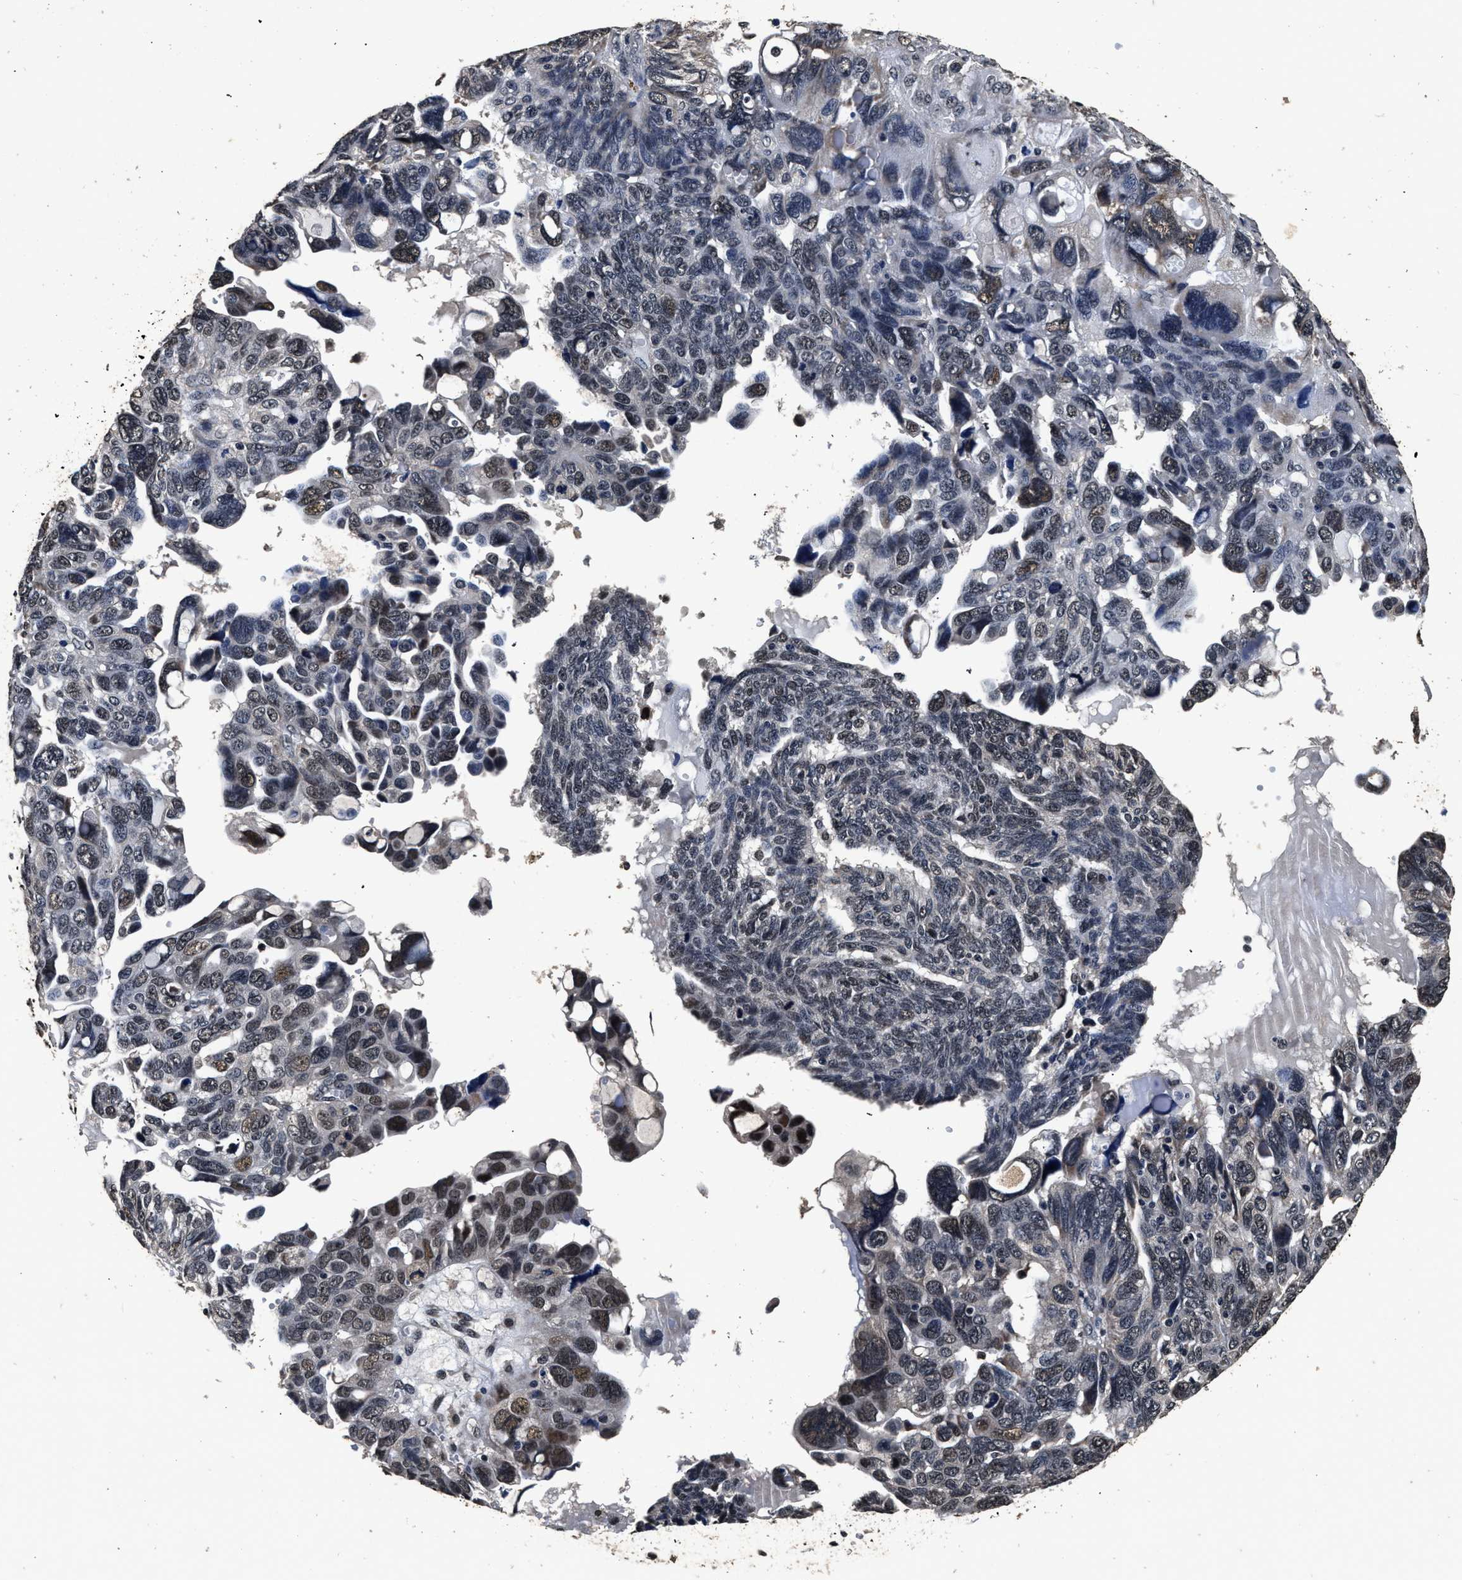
{"staining": {"intensity": "moderate", "quantity": "25%-75%", "location": "nuclear"}, "tissue": "ovarian cancer", "cell_type": "Tumor cells", "image_type": "cancer", "snomed": [{"axis": "morphology", "description": "Cystadenocarcinoma, serous, NOS"}, {"axis": "topography", "description": "Ovary"}], "caption": "Moderate nuclear expression for a protein is seen in about 25%-75% of tumor cells of serous cystadenocarcinoma (ovarian) using immunohistochemistry.", "gene": "CSTF1", "patient": {"sex": "female", "age": 79}}